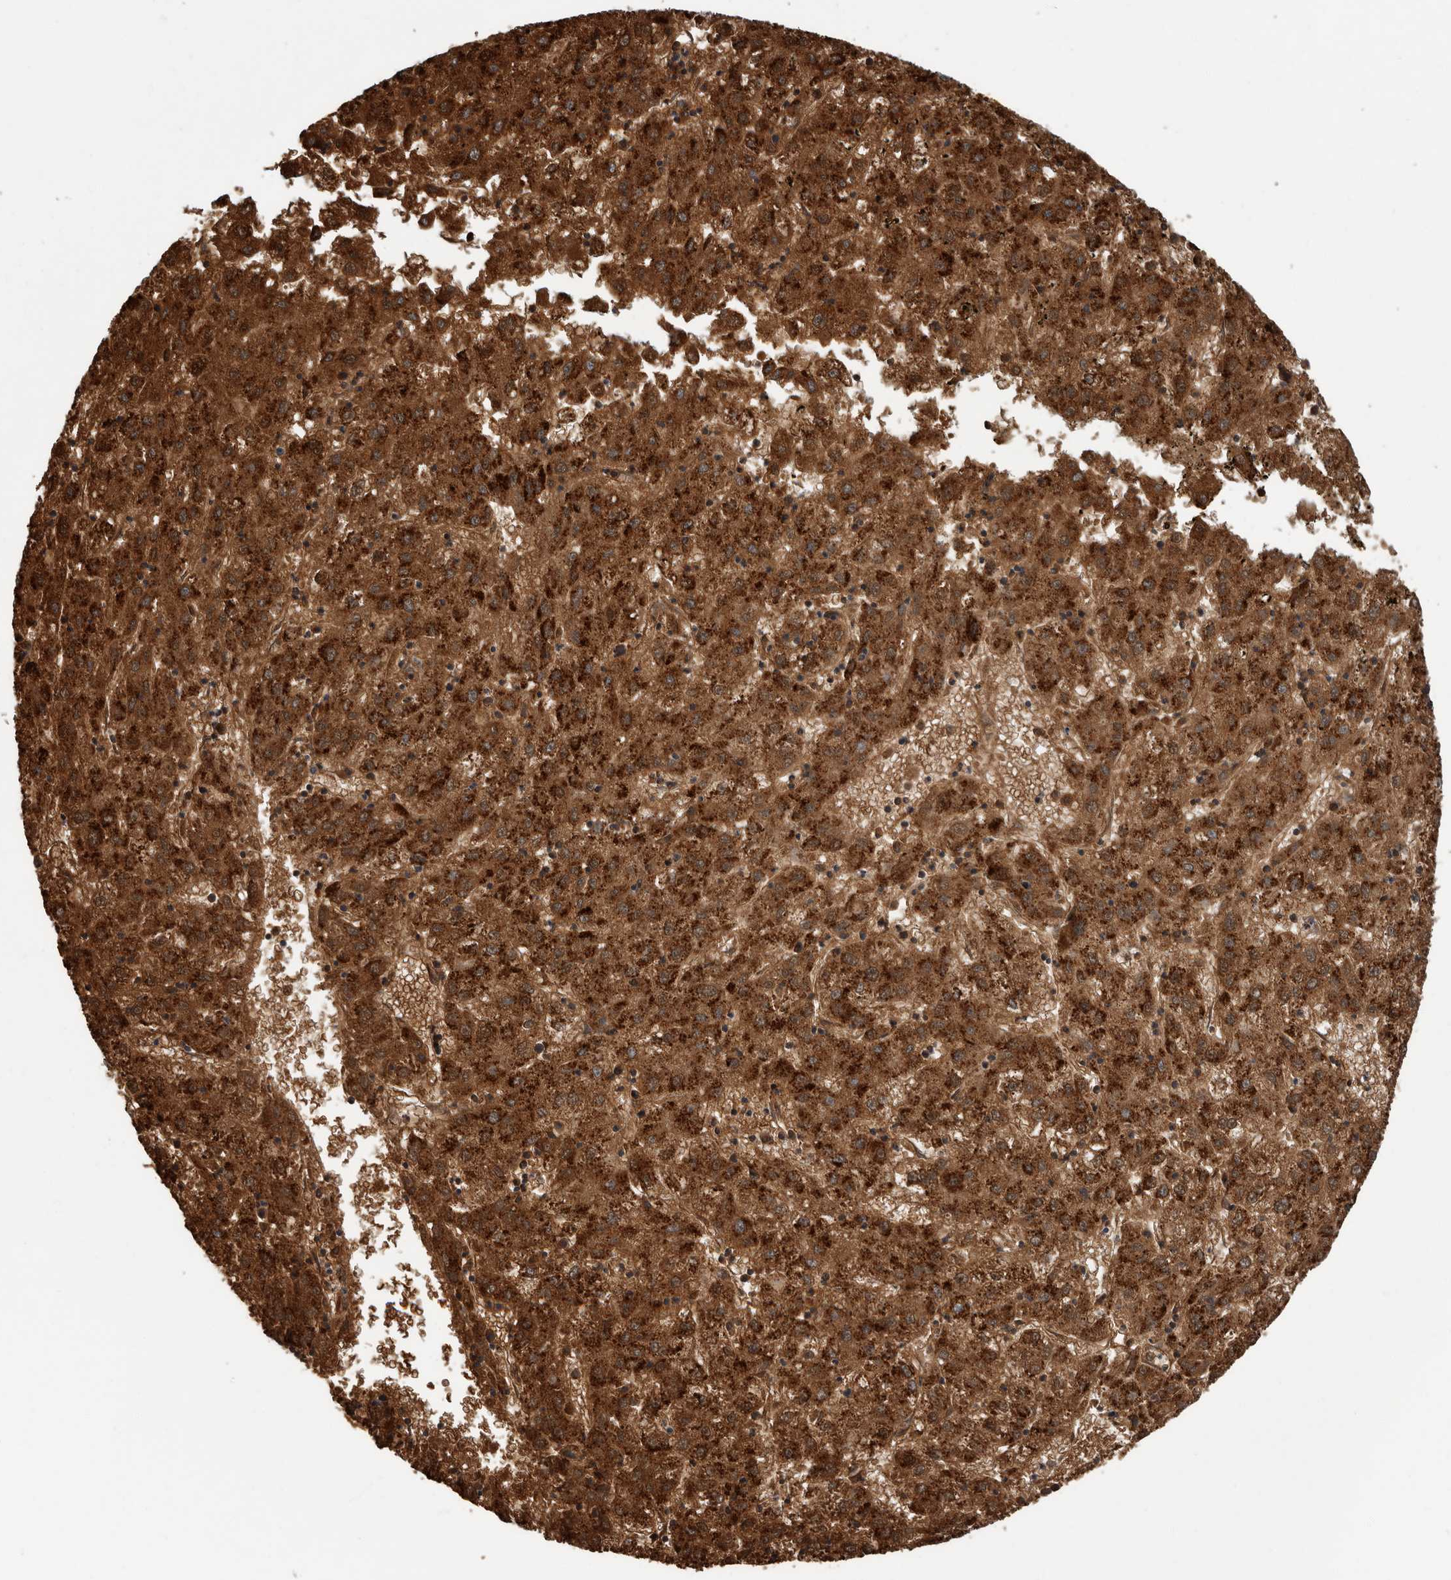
{"staining": {"intensity": "strong", "quantity": ">75%", "location": "cytoplasmic/membranous"}, "tissue": "liver cancer", "cell_type": "Tumor cells", "image_type": "cancer", "snomed": [{"axis": "morphology", "description": "Carcinoma, Hepatocellular, NOS"}, {"axis": "topography", "description": "Liver"}], "caption": "Protein staining of hepatocellular carcinoma (liver) tissue demonstrates strong cytoplasmic/membranous positivity in approximately >75% of tumor cells.", "gene": "FGFR4", "patient": {"sex": "male", "age": 72}}